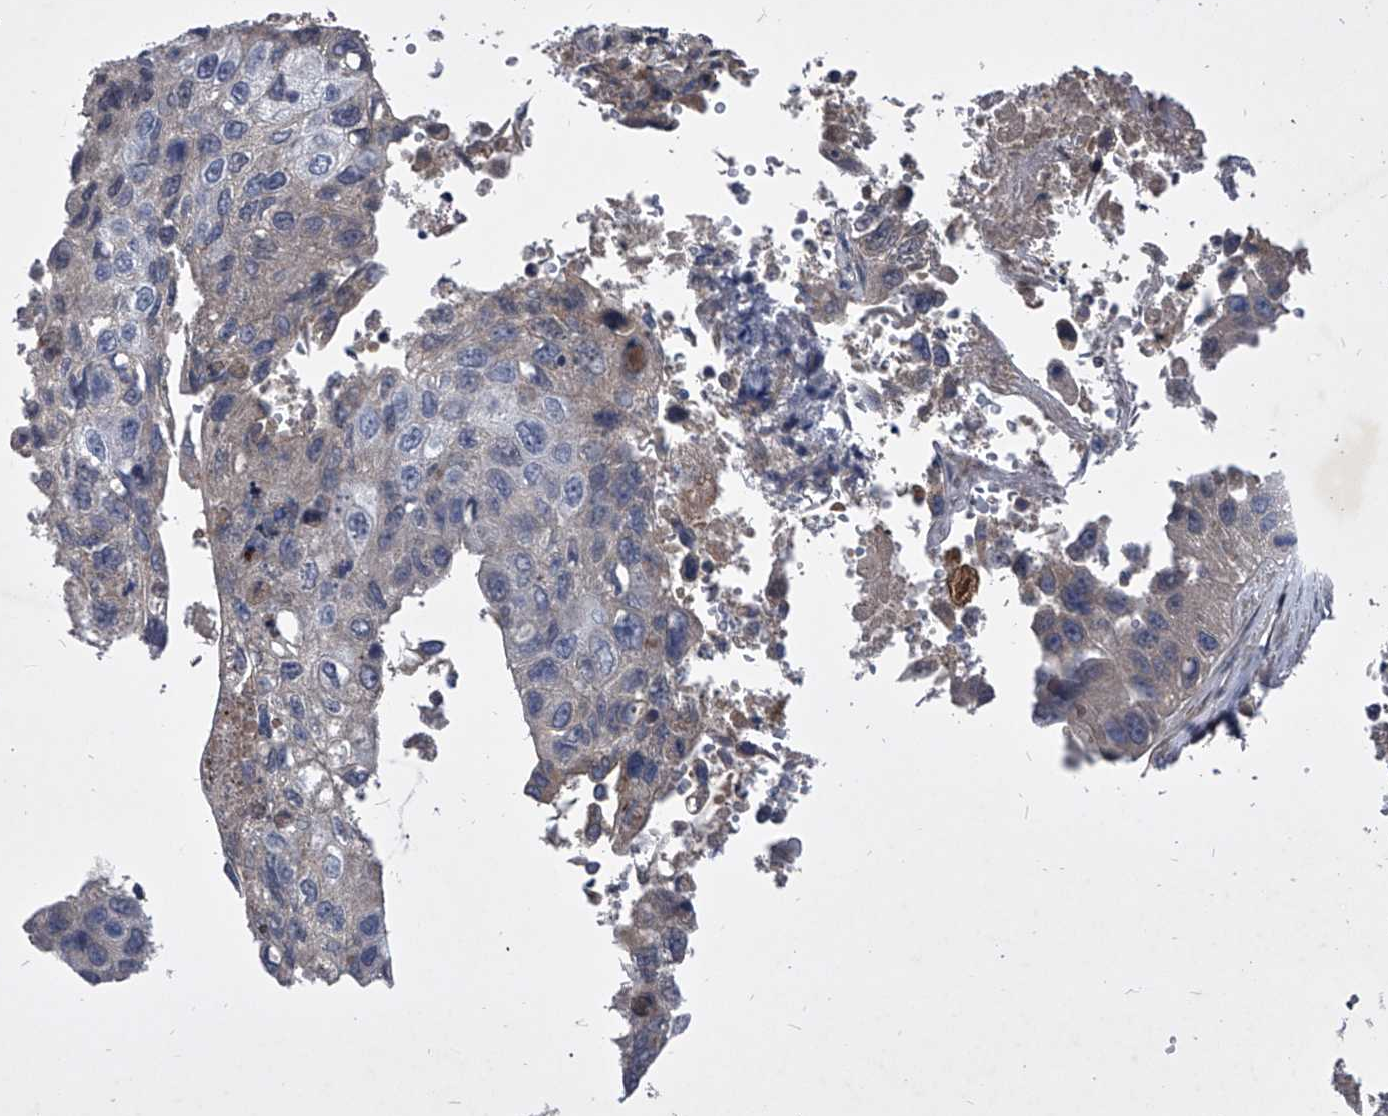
{"staining": {"intensity": "negative", "quantity": "none", "location": "none"}, "tissue": "lung cancer", "cell_type": "Tumor cells", "image_type": "cancer", "snomed": [{"axis": "morphology", "description": "Squamous cell carcinoma, NOS"}, {"axis": "topography", "description": "Lung"}], "caption": "Image shows no protein expression in tumor cells of lung cancer tissue.", "gene": "ZNF76", "patient": {"sex": "male", "age": 61}}